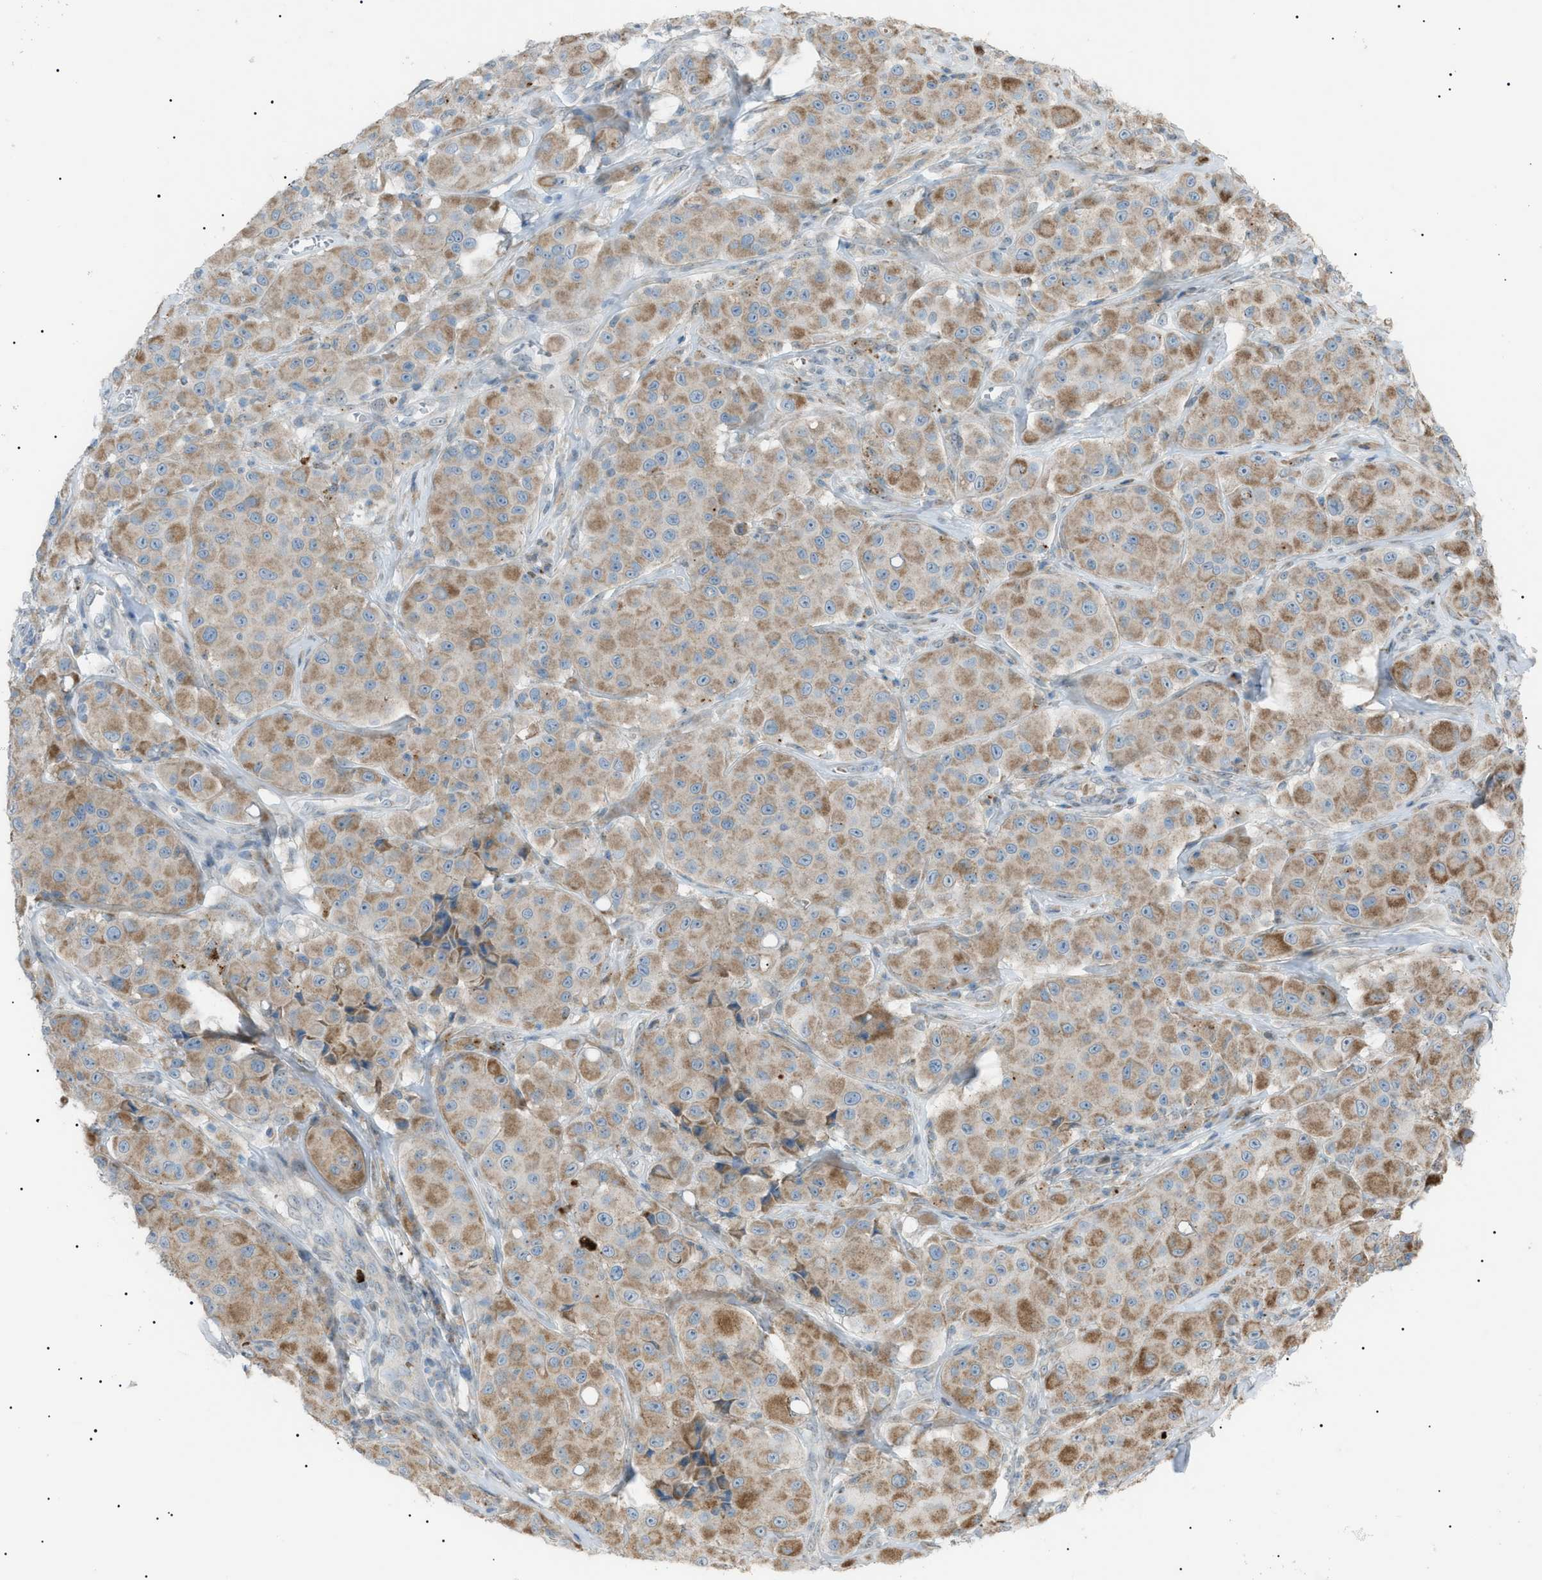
{"staining": {"intensity": "moderate", "quantity": "25%-75%", "location": "cytoplasmic/membranous"}, "tissue": "melanoma", "cell_type": "Tumor cells", "image_type": "cancer", "snomed": [{"axis": "morphology", "description": "Malignant melanoma, NOS"}, {"axis": "topography", "description": "Skin"}], "caption": "Malignant melanoma was stained to show a protein in brown. There is medium levels of moderate cytoplasmic/membranous staining in about 25%-75% of tumor cells. Using DAB (brown) and hematoxylin (blue) stains, captured at high magnification using brightfield microscopy.", "gene": "ZNF516", "patient": {"sex": "male", "age": 84}}